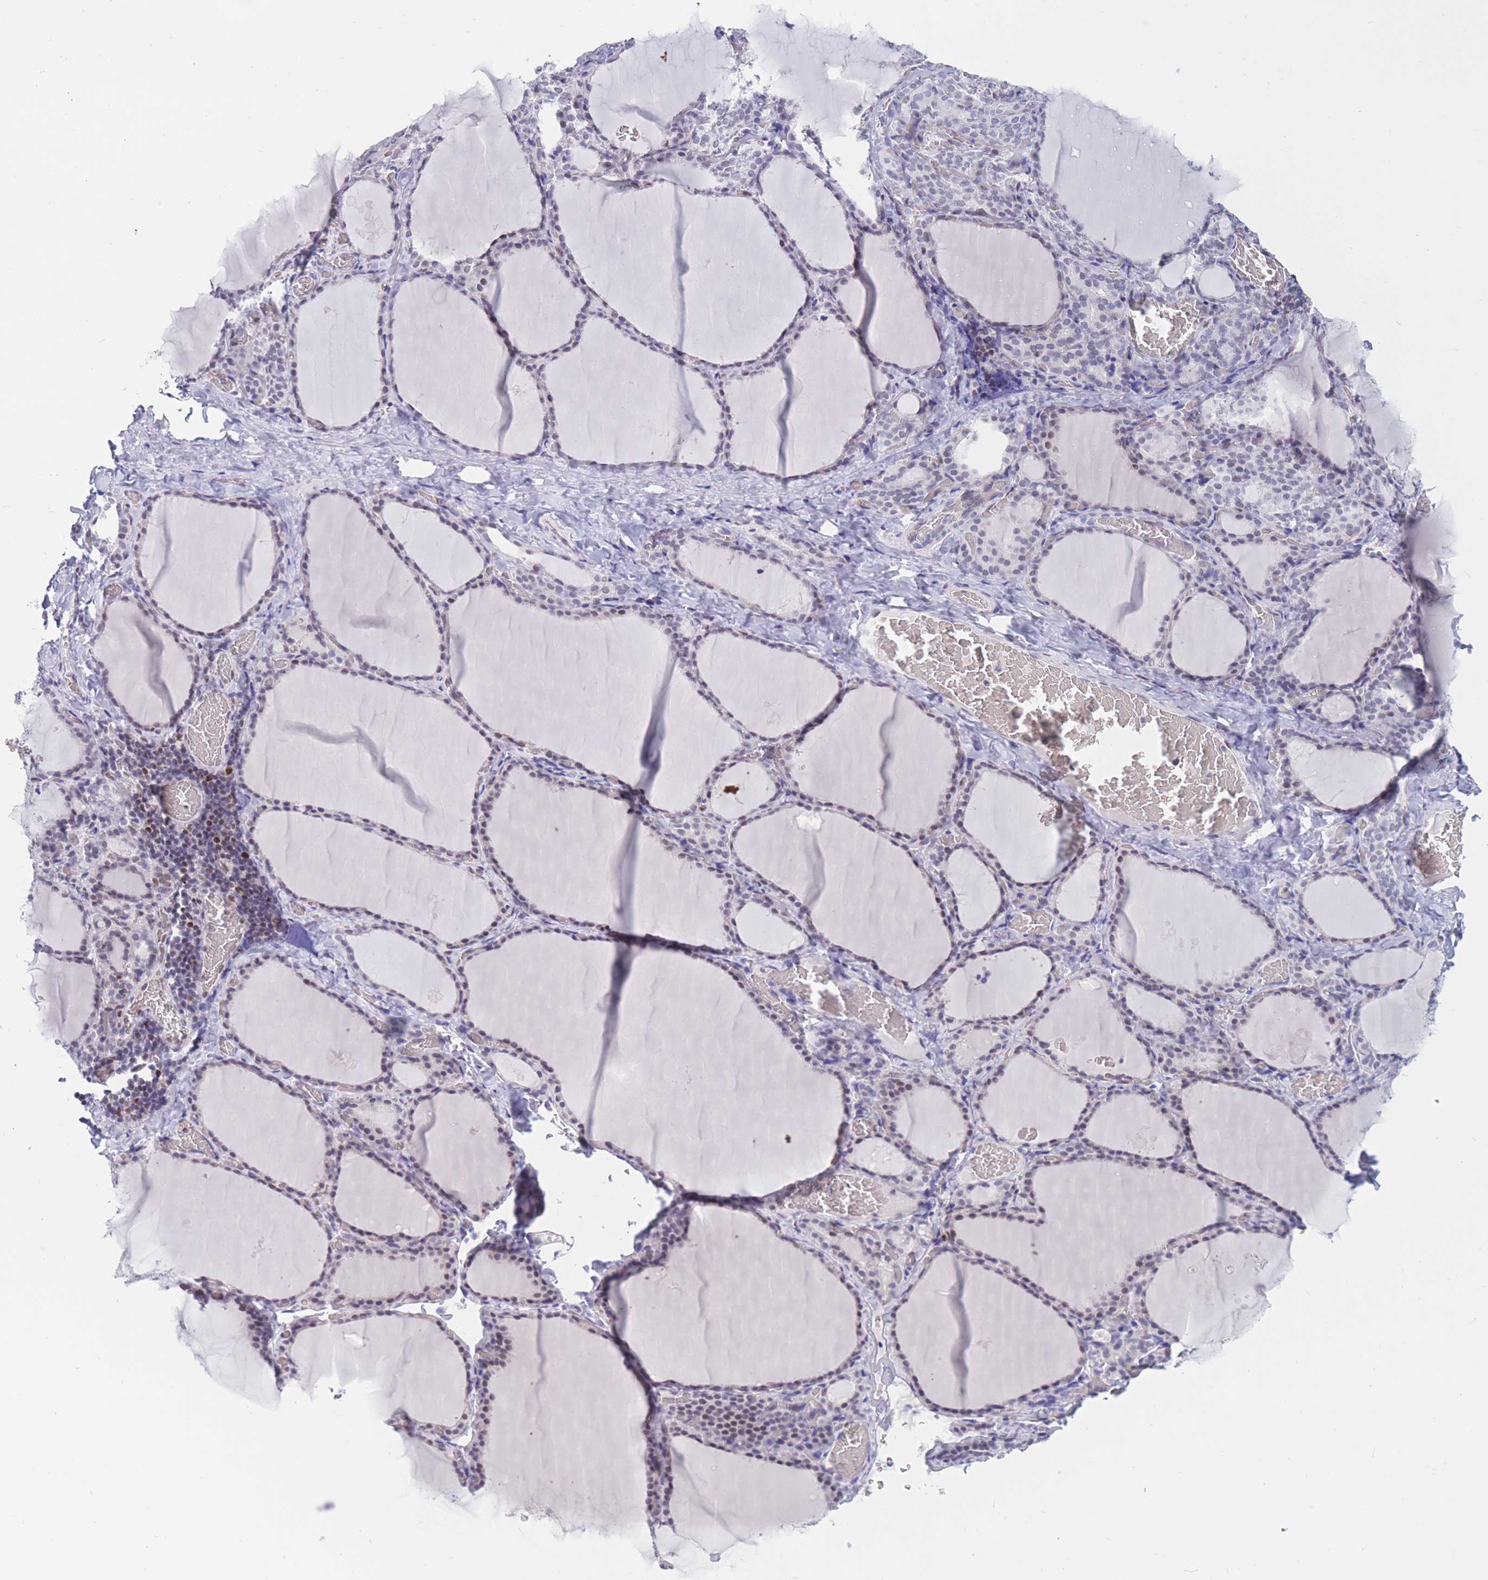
{"staining": {"intensity": "negative", "quantity": "none", "location": "none"}, "tissue": "thyroid gland", "cell_type": "Glandular cells", "image_type": "normal", "snomed": [{"axis": "morphology", "description": "Normal tissue, NOS"}, {"axis": "topography", "description": "Thyroid gland"}], "caption": "Immunohistochemistry photomicrograph of benign thyroid gland stained for a protein (brown), which demonstrates no staining in glandular cells.", "gene": "NASP", "patient": {"sex": "female", "age": 39}}